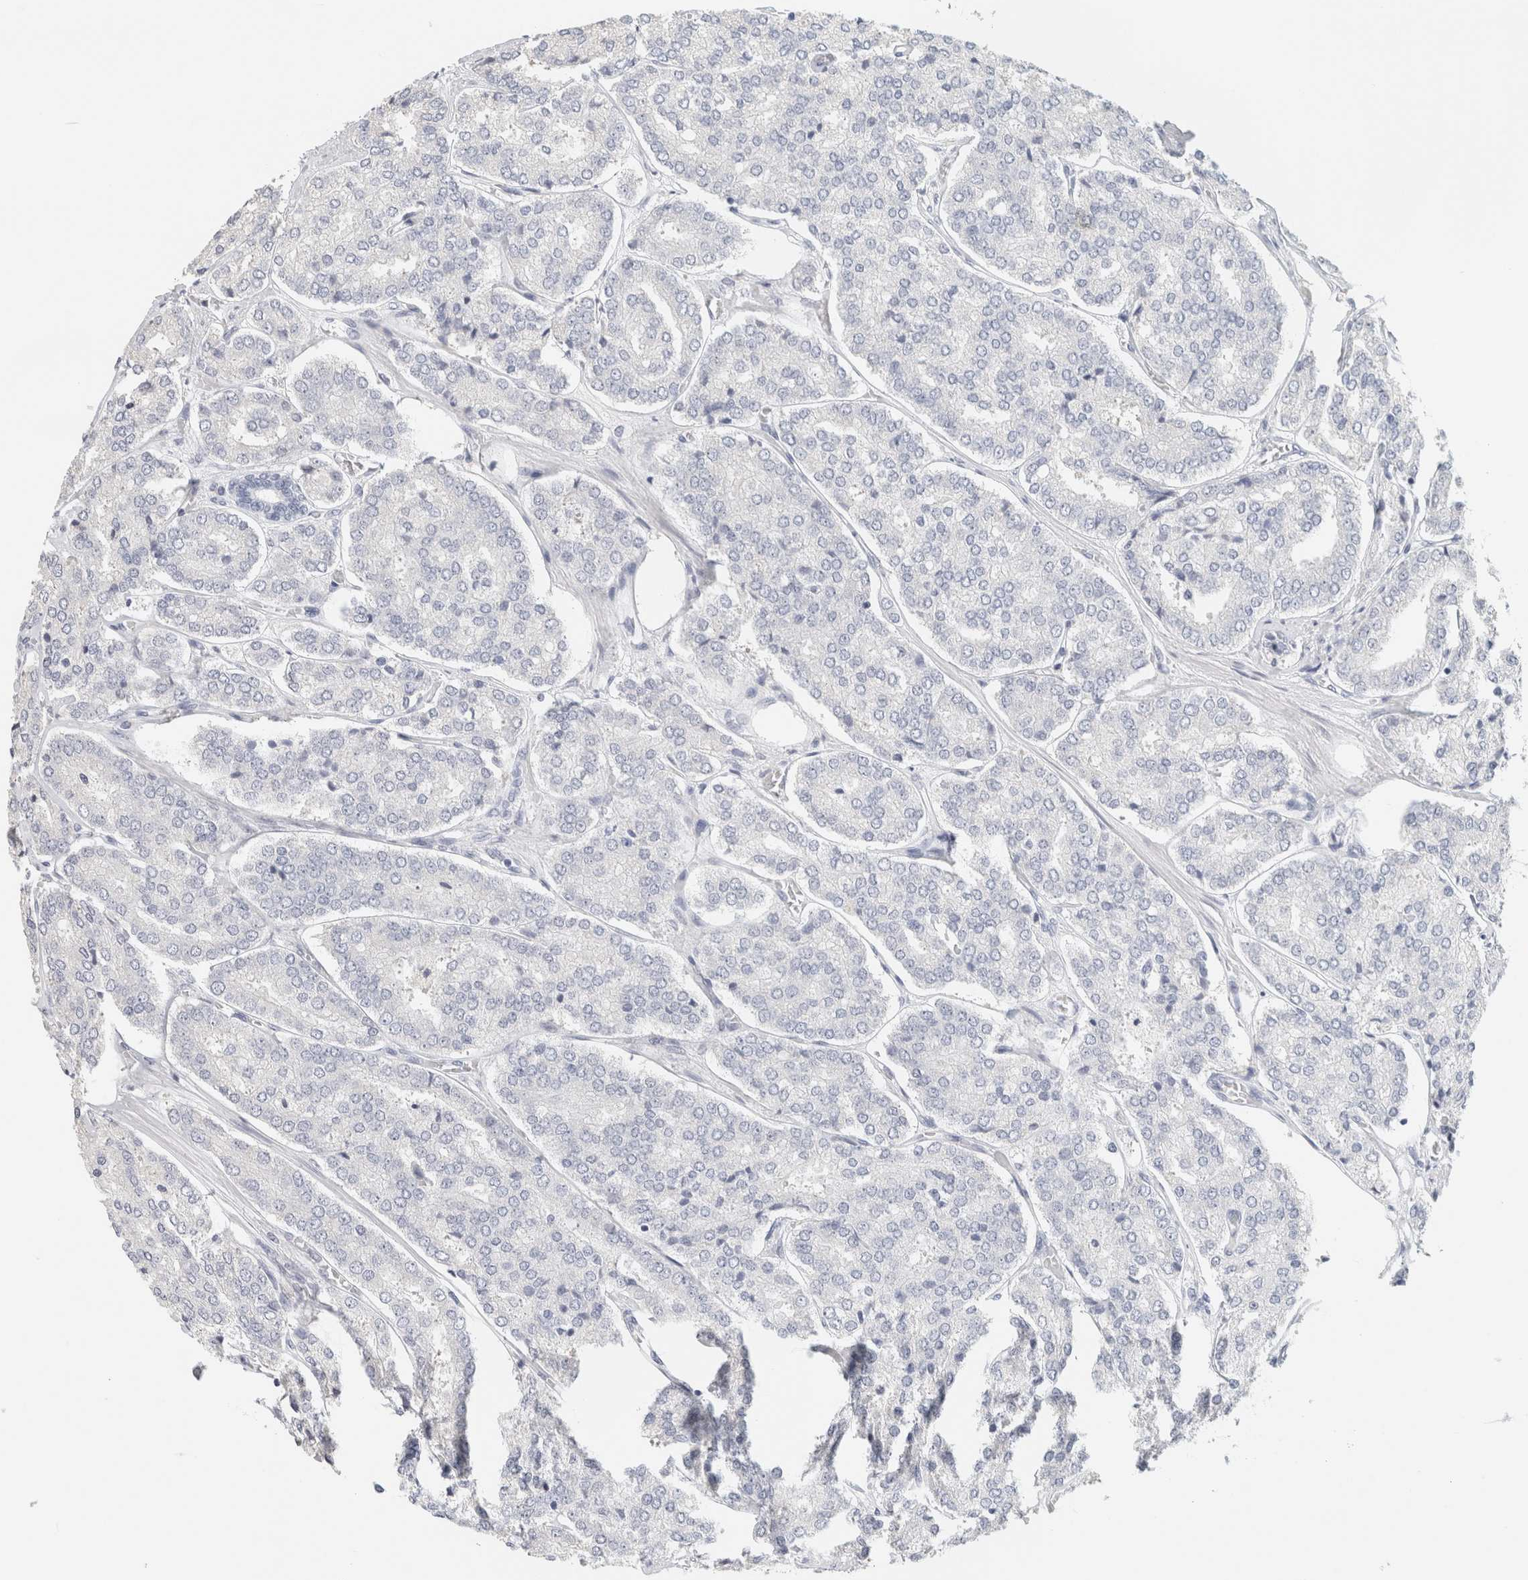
{"staining": {"intensity": "negative", "quantity": "none", "location": "none"}, "tissue": "prostate cancer", "cell_type": "Tumor cells", "image_type": "cancer", "snomed": [{"axis": "morphology", "description": "Adenocarcinoma, High grade"}, {"axis": "topography", "description": "Prostate"}], "caption": "High magnification brightfield microscopy of adenocarcinoma (high-grade) (prostate) stained with DAB (3,3'-diaminobenzidine) (brown) and counterstained with hematoxylin (blue): tumor cells show no significant expression. (DAB (3,3'-diaminobenzidine) IHC with hematoxylin counter stain).", "gene": "NEFM", "patient": {"sex": "male", "age": 65}}